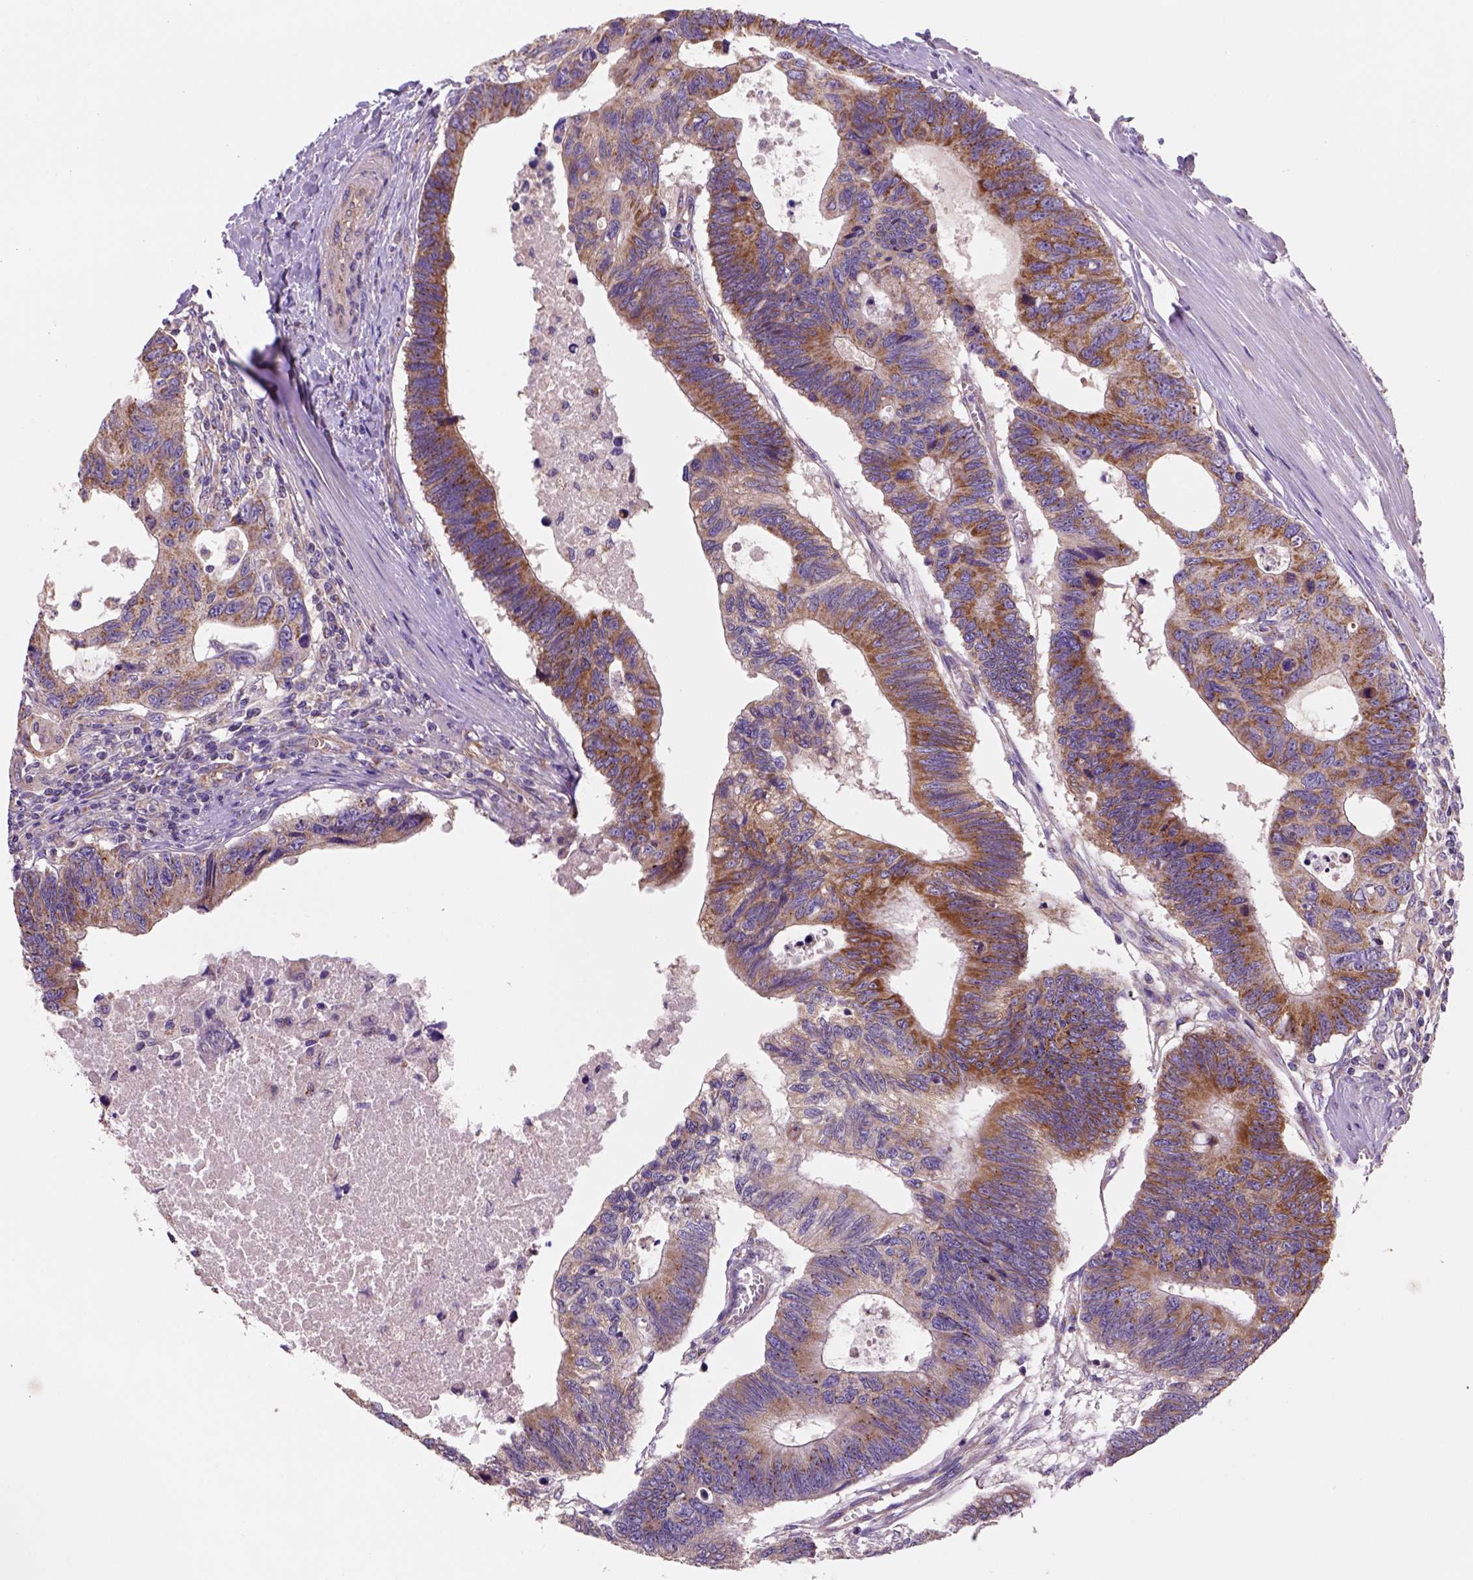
{"staining": {"intensity": "strong", "quantity": "25%-75%", "location": "cytoplasmic/membranous"}, "tissue": "colorectal cancer", "cell_type": "Tumor cells", "image_type": "cancer", "snomed": [{"axis": "morphology", "description": "Adenocarcinoma, NOS"}, {"axis": "topography", "description": "Colon"}], "caption": "Human colorectal cancer (adenocarcinoma) stained with a brown dye shows strong cytoplasmic/membranous positive expression in approximately 25%-75% of tumor cells.", "gene": "WARS2", "patient": {"sex": "female", "age": 77}}